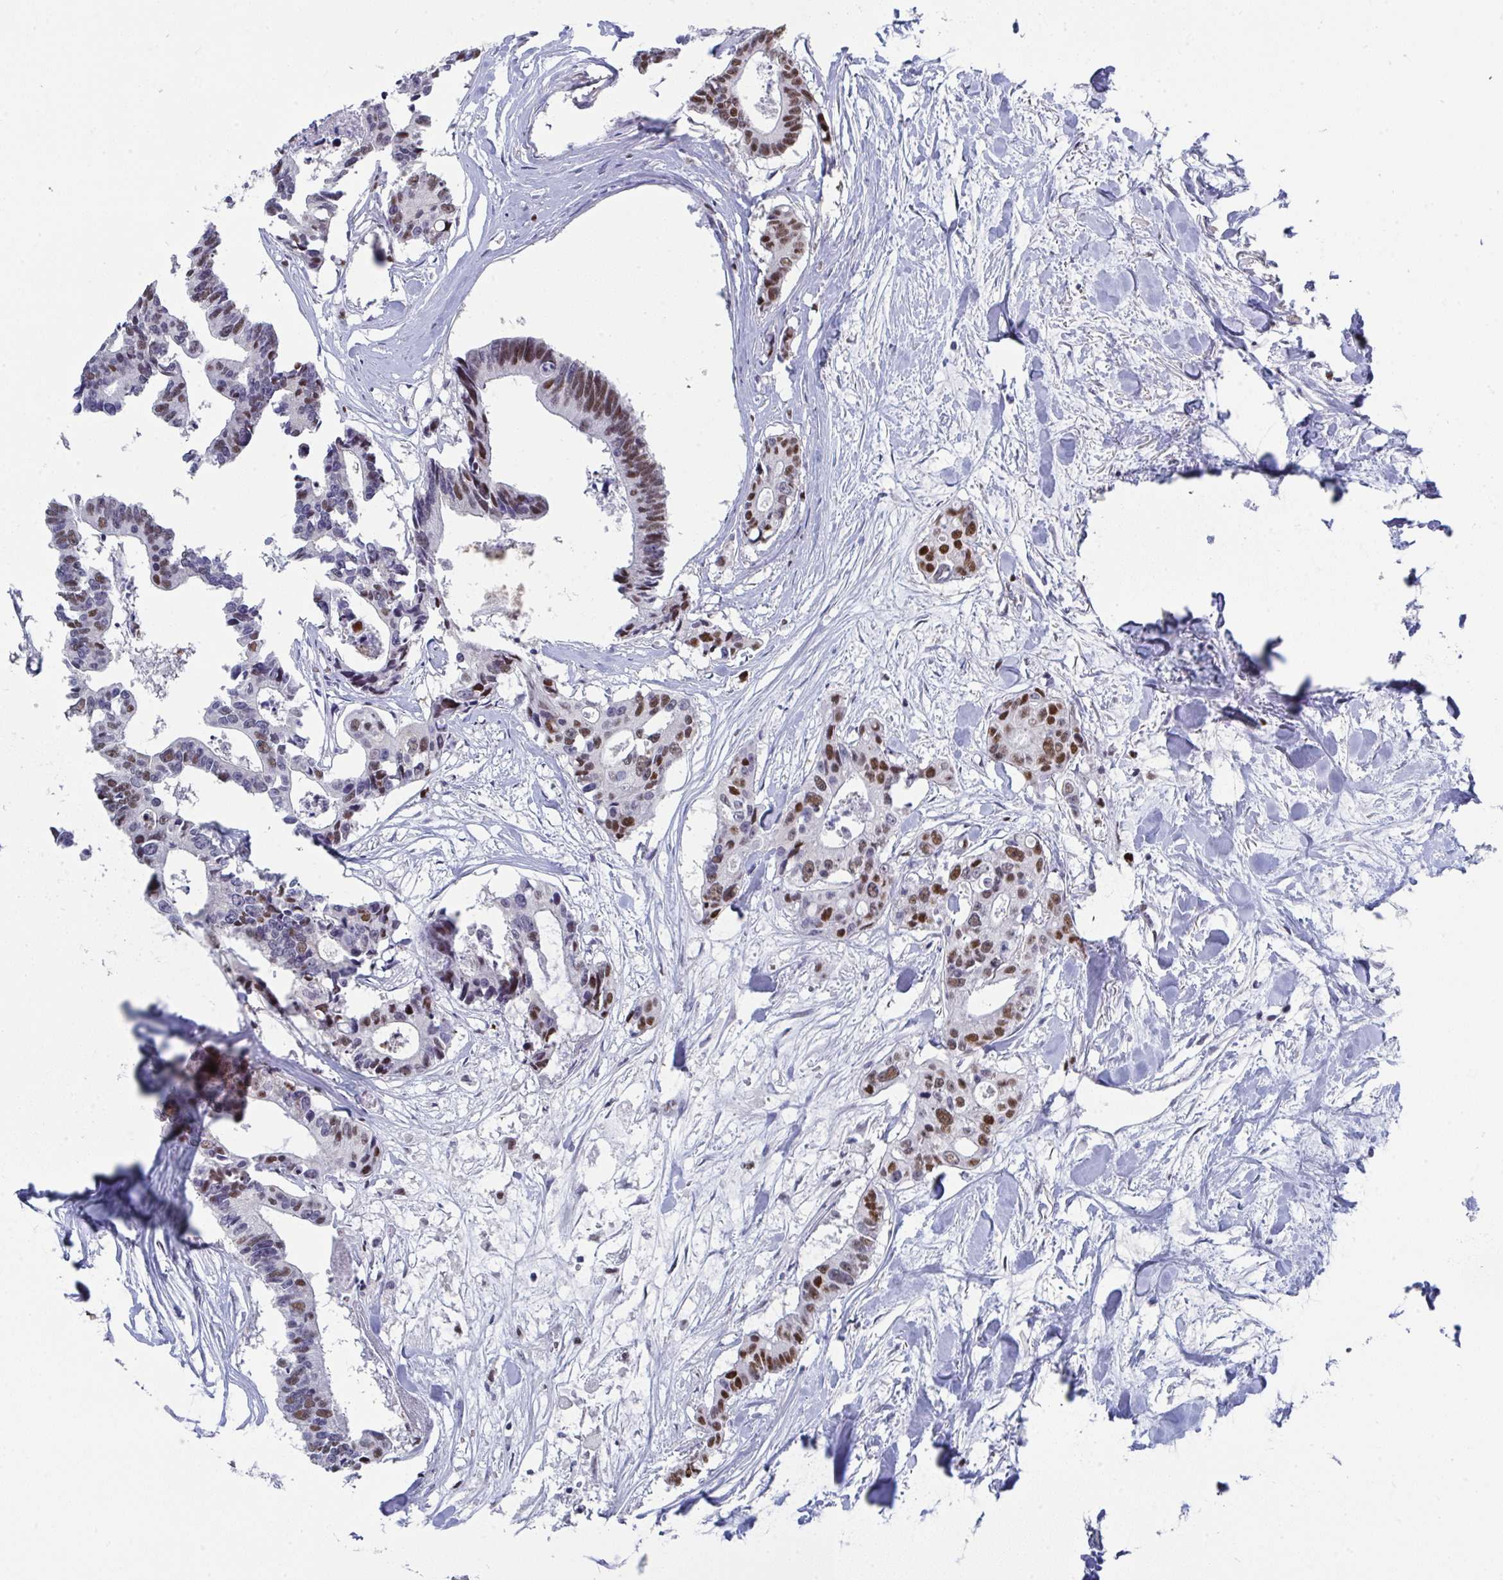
{"staining": {"intensity": "moderate", "quantity": "25%-75%", "location": "nuclear"}, "tissue": "colorectal cancer", "cell_type": "Tumor cells", "image_type": "cancer", "snomed": [{"axis": "morphology", "description": "Adenocarcinoma, NOS"}, {"axis": "topography", "description": "Rectum"}], "caption": "A histopathology image of colorectal cancer stained for a protein reveals moderate nuclear brown staining in tumor cells.", "gene": "JDP2", "patient": {"sex": "male", "age": 57}}